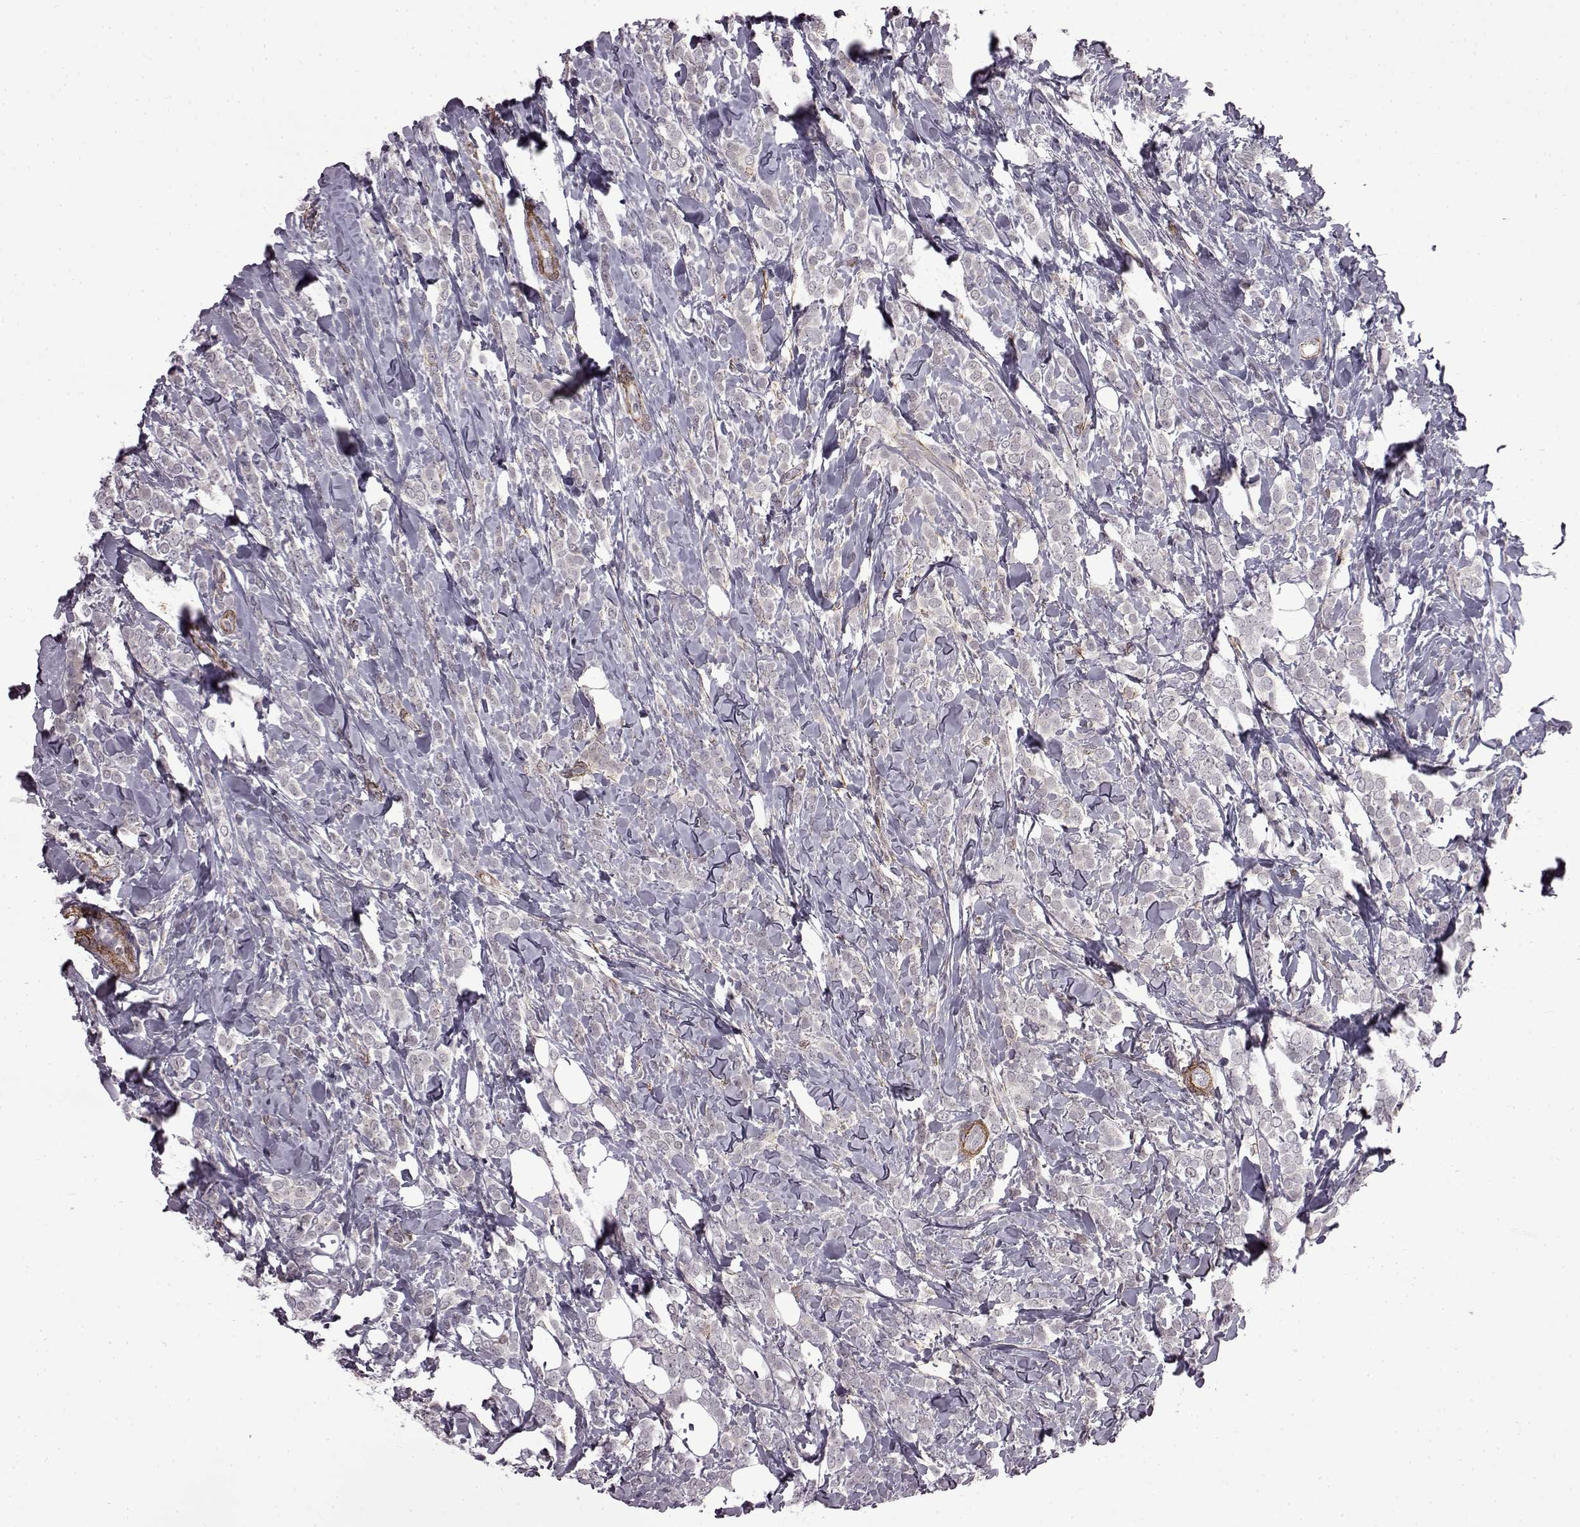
{"staining": {"intensity": "negative", "quantity": "none", "location": "none"}, "tissue": "breast cancer", "cell_type": "Tumor cells", "image_type": "cancer", "snomed": [{"axis": "morphology", "description": "Lobular carcinoma"}, {"axis": "topography", "description": "Breast"}], "caption": "There is no significant positivity in tumor cells of breast lobular carcinoma. (Immunohistochemistry, brightfield microscopy, high magnification).", "gene": "SYNPO2", "patient": {"sex": "female", "age": 49}}